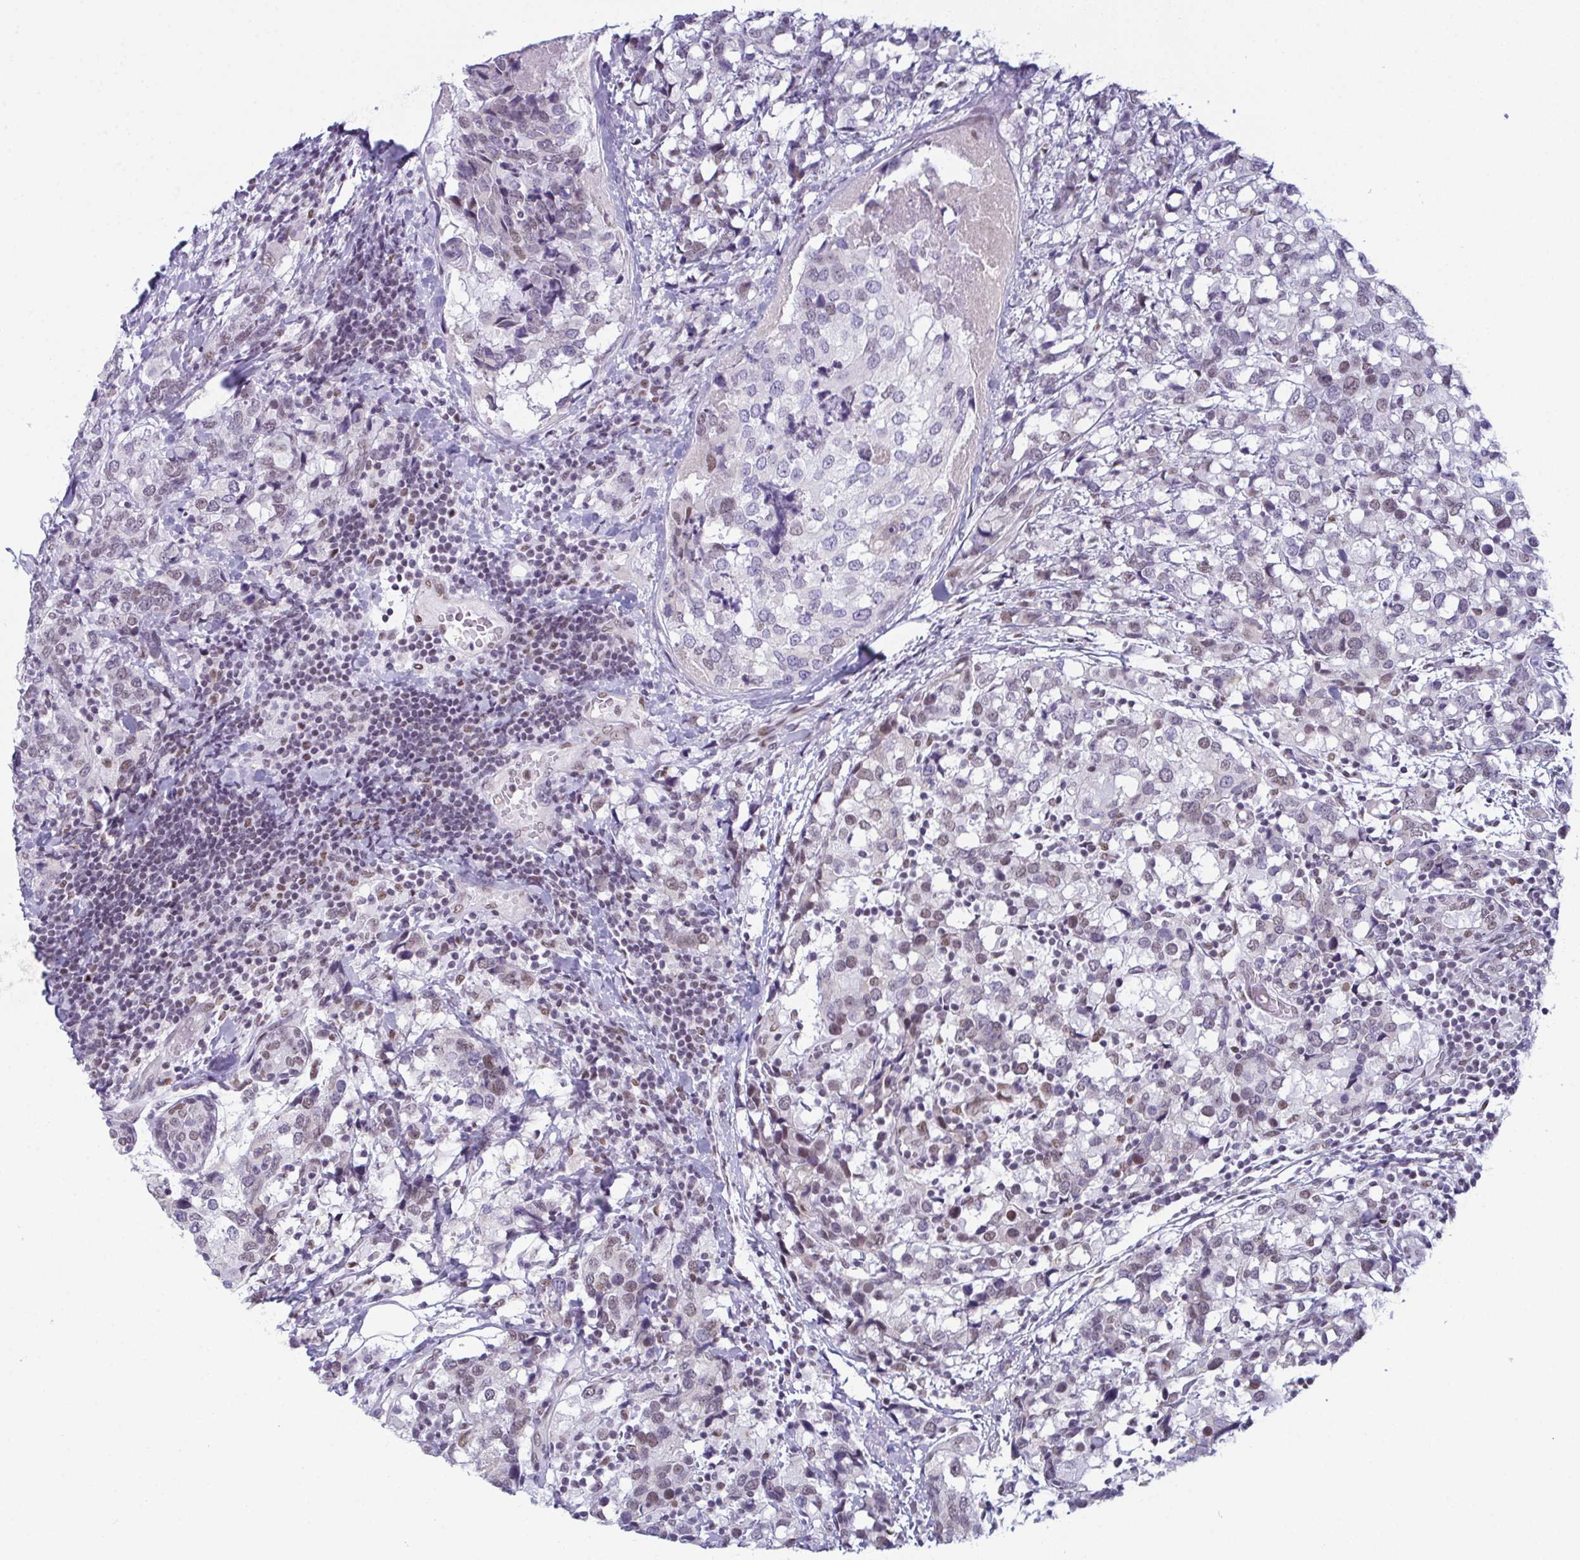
{"staining": {"intensity": "moderate", "quantity": "25%-75%", "location": "nuclear"}, "tissue": "breast cancer", "cell_type": "Tumor cells", "image_type": "cancer", "snomed": [{"axis": "morphology", "description": "Lobular carcinoma"}, {"axis": "topography", "description": "Breast"}], "caption": "Brown immunohistochemical staining in human breast cancer (lobular carcinoma) displays moderate nuclear positivity in about 25%-75% of tumor cells.", "gene": "RBM7", "patient": {"sex": "female", "age": 59}}